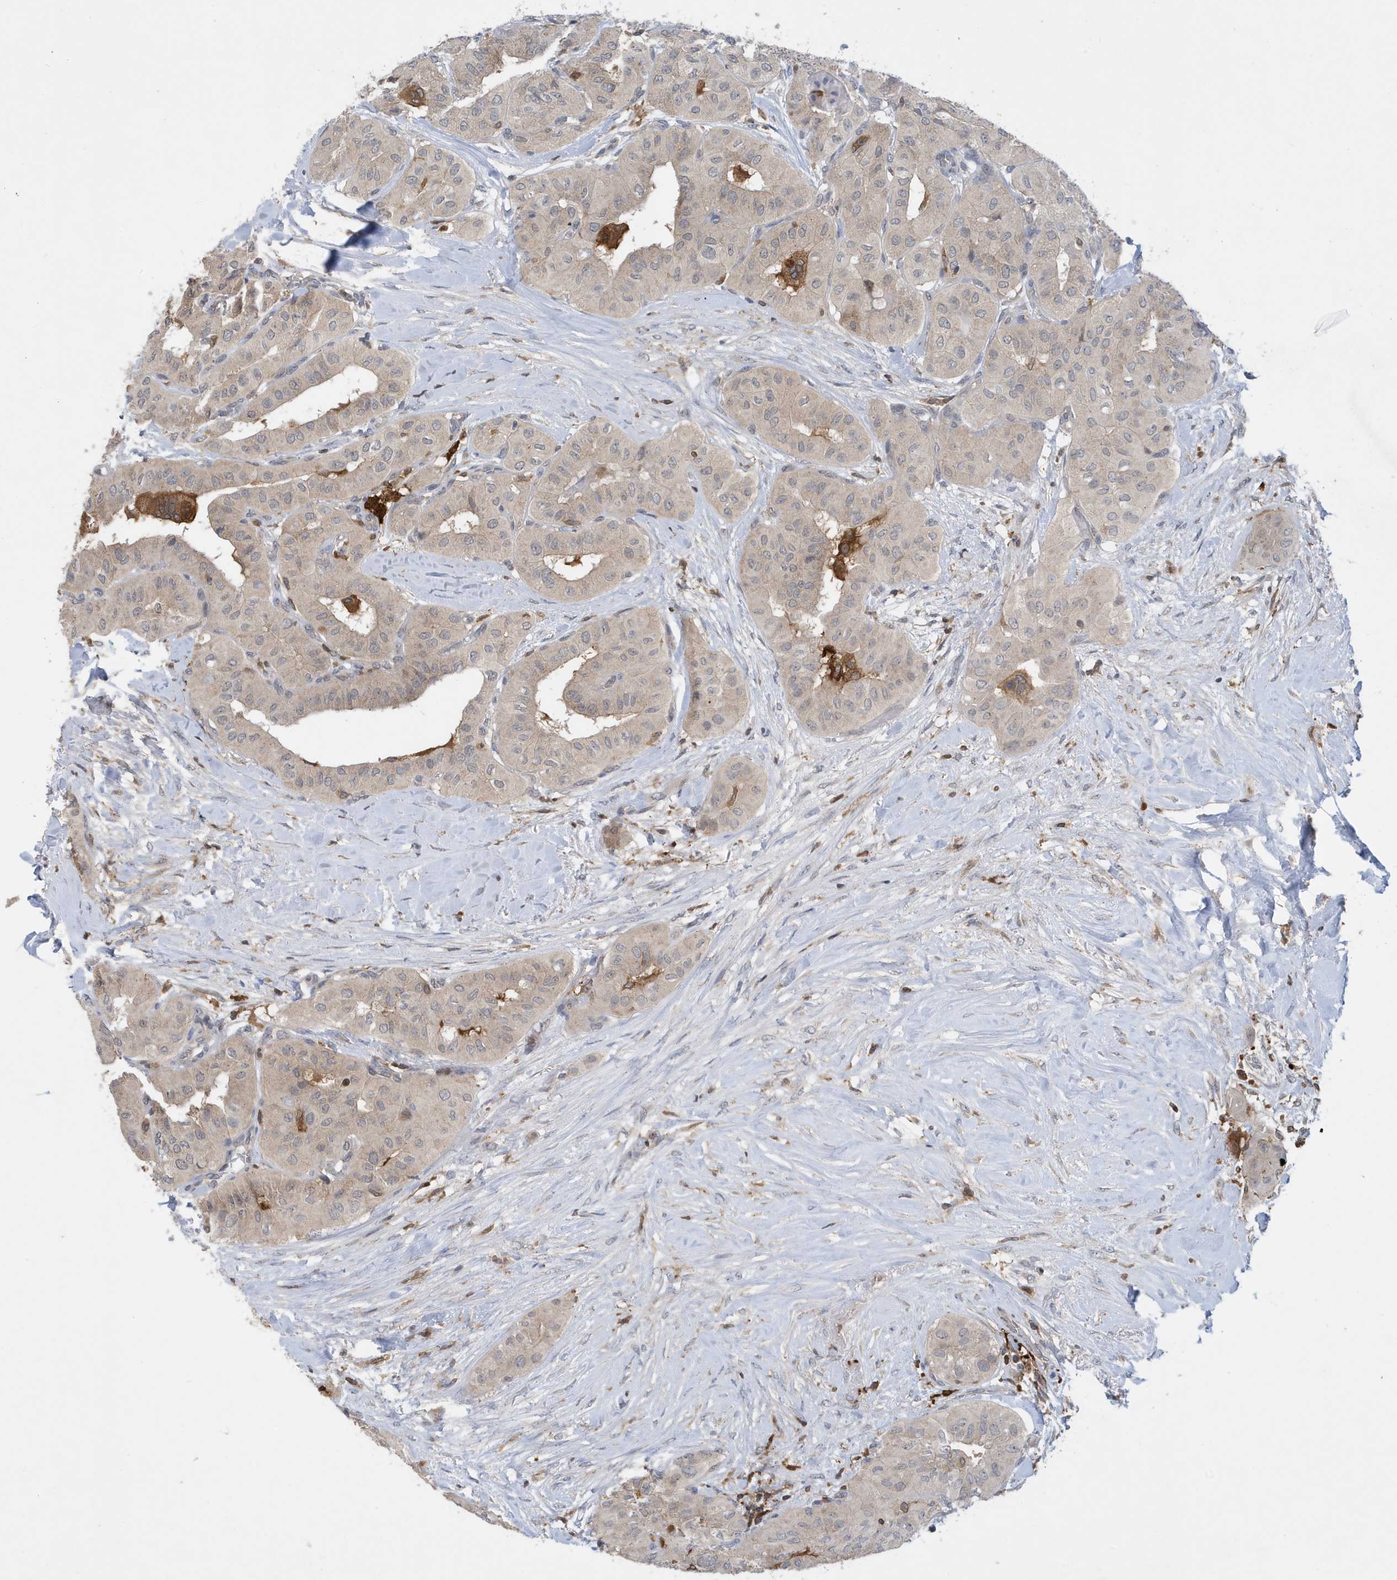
{"staining": {"intensity": "negative", "quantity": "none", "location": "none"}, "tissue": "thyroid cancer", "cell_type": "Tumor cells", "image_type": "cancer", "snomed": [{"axis": "morphology", "description": "Papillary adenocarcinoma, NOS"}, {"axis": "topography", "description": "Thyroid gland"}], "caption": "This is a image of immunohistochemistry staining of papillary adenocarcinoma (thyroid), which shows no staining in tumor cells. (Brightfield microscopy of DAB (3,3'-diaminobenzidine) IHC at high magnification).", "gene": "NSUN3", "patient": {"sex": "female", "age": 59}}